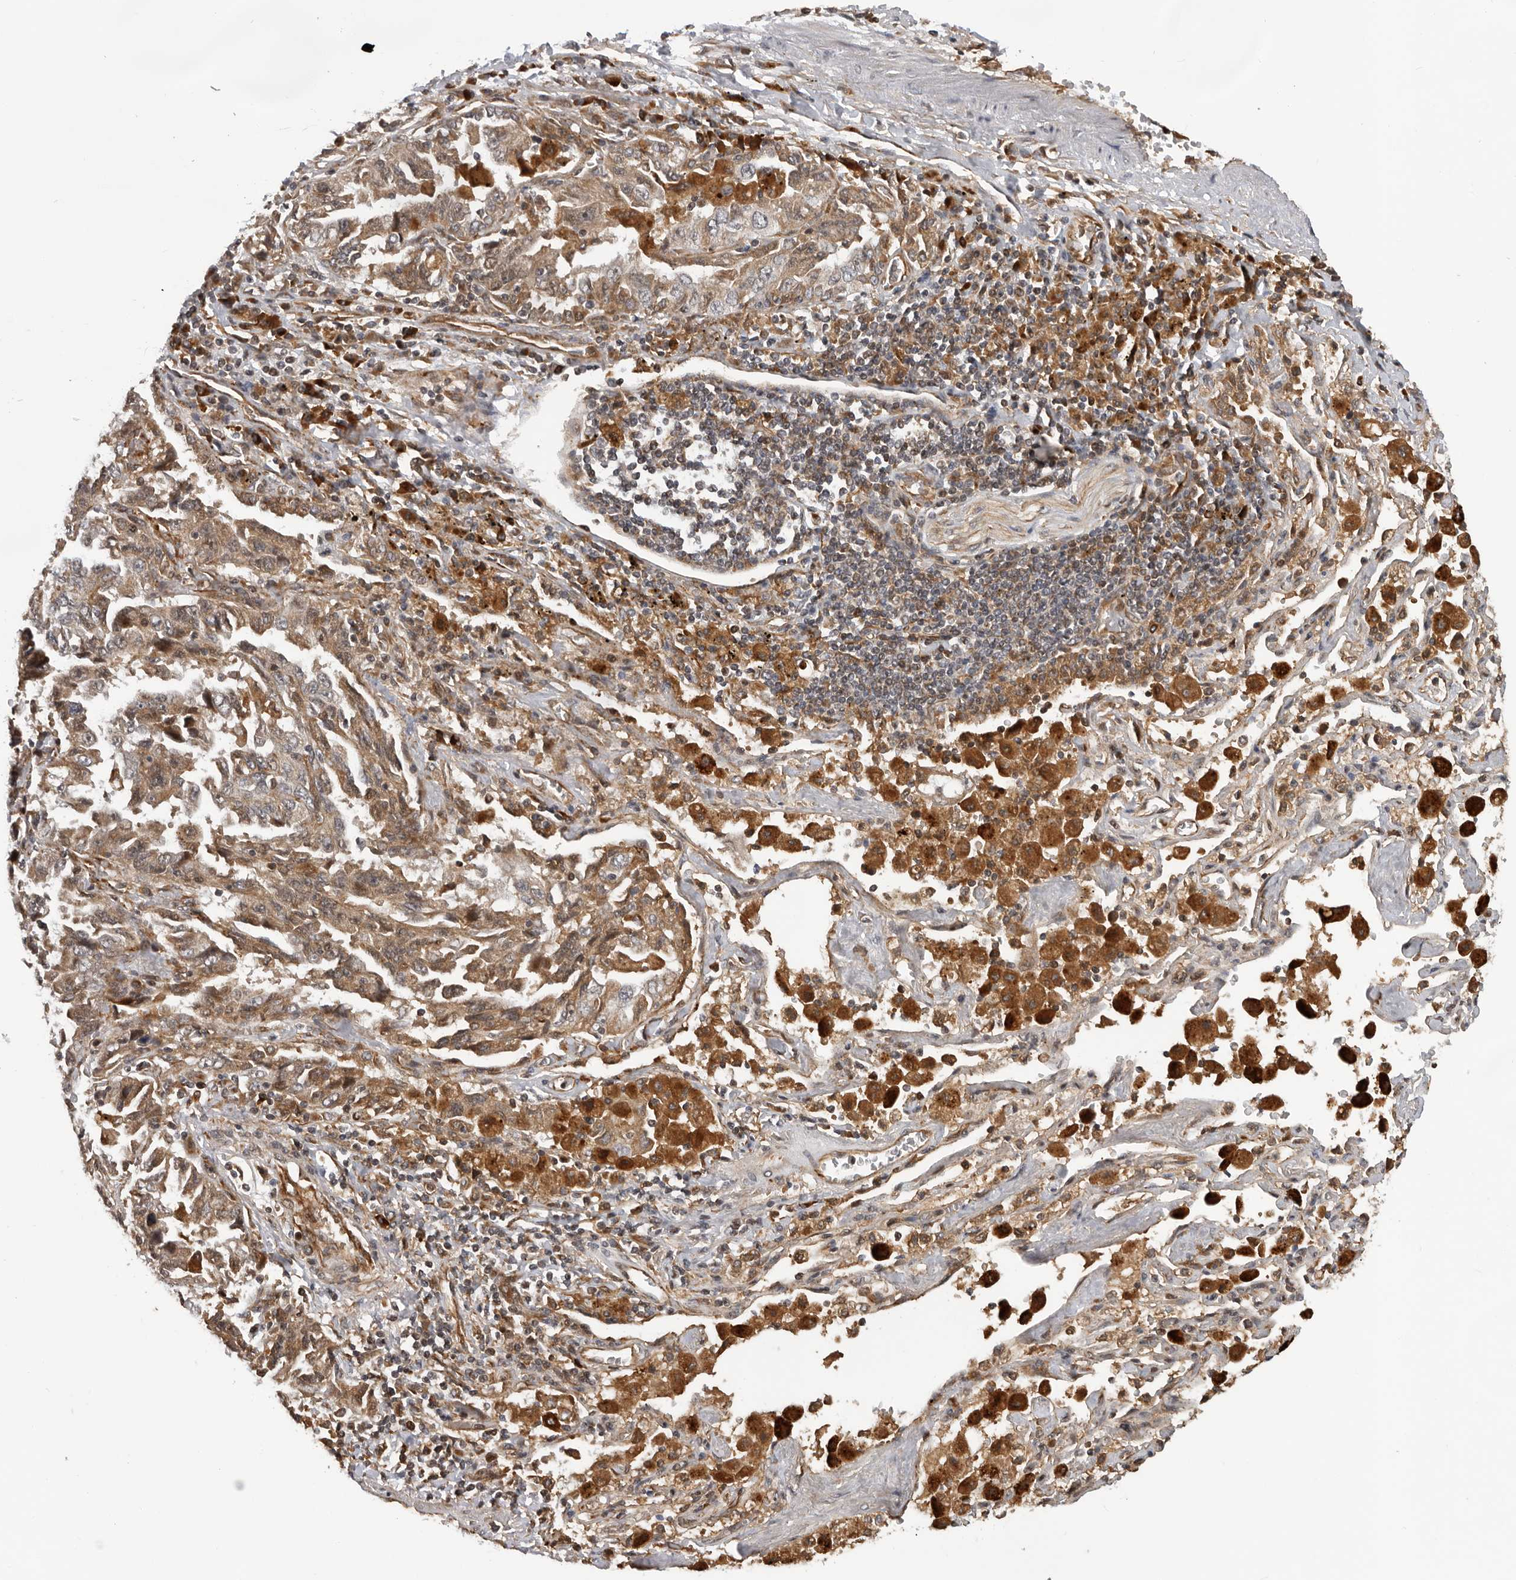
{"staining": {"intensity": "moderate", "quantity": "25%-75%", "location": "cytoplasmic/membranous"}, "tissue": "lung cancer", "cell_type": "Tumor cells", "image_type": "cancer", "snomed": [{"axis": "morphology", "description": "Adenocarcinoma, NOS"}, {"axis": "topography", "description": "Lung"}], "caption": "Immunohistochemistry staining of lung cancer, which shows medium levels of moderate cytoplasmic/membranous expression in about 25%-75% of tumor cells indicating moderate cytoplasmic/membranous protein expression. The staining was performed using DAB (brown) for protein detection and nuclei were counterstained in hematoxylin (blue).", "gene": "RNF157", "patient": {"sex": "female", "age": 51}}